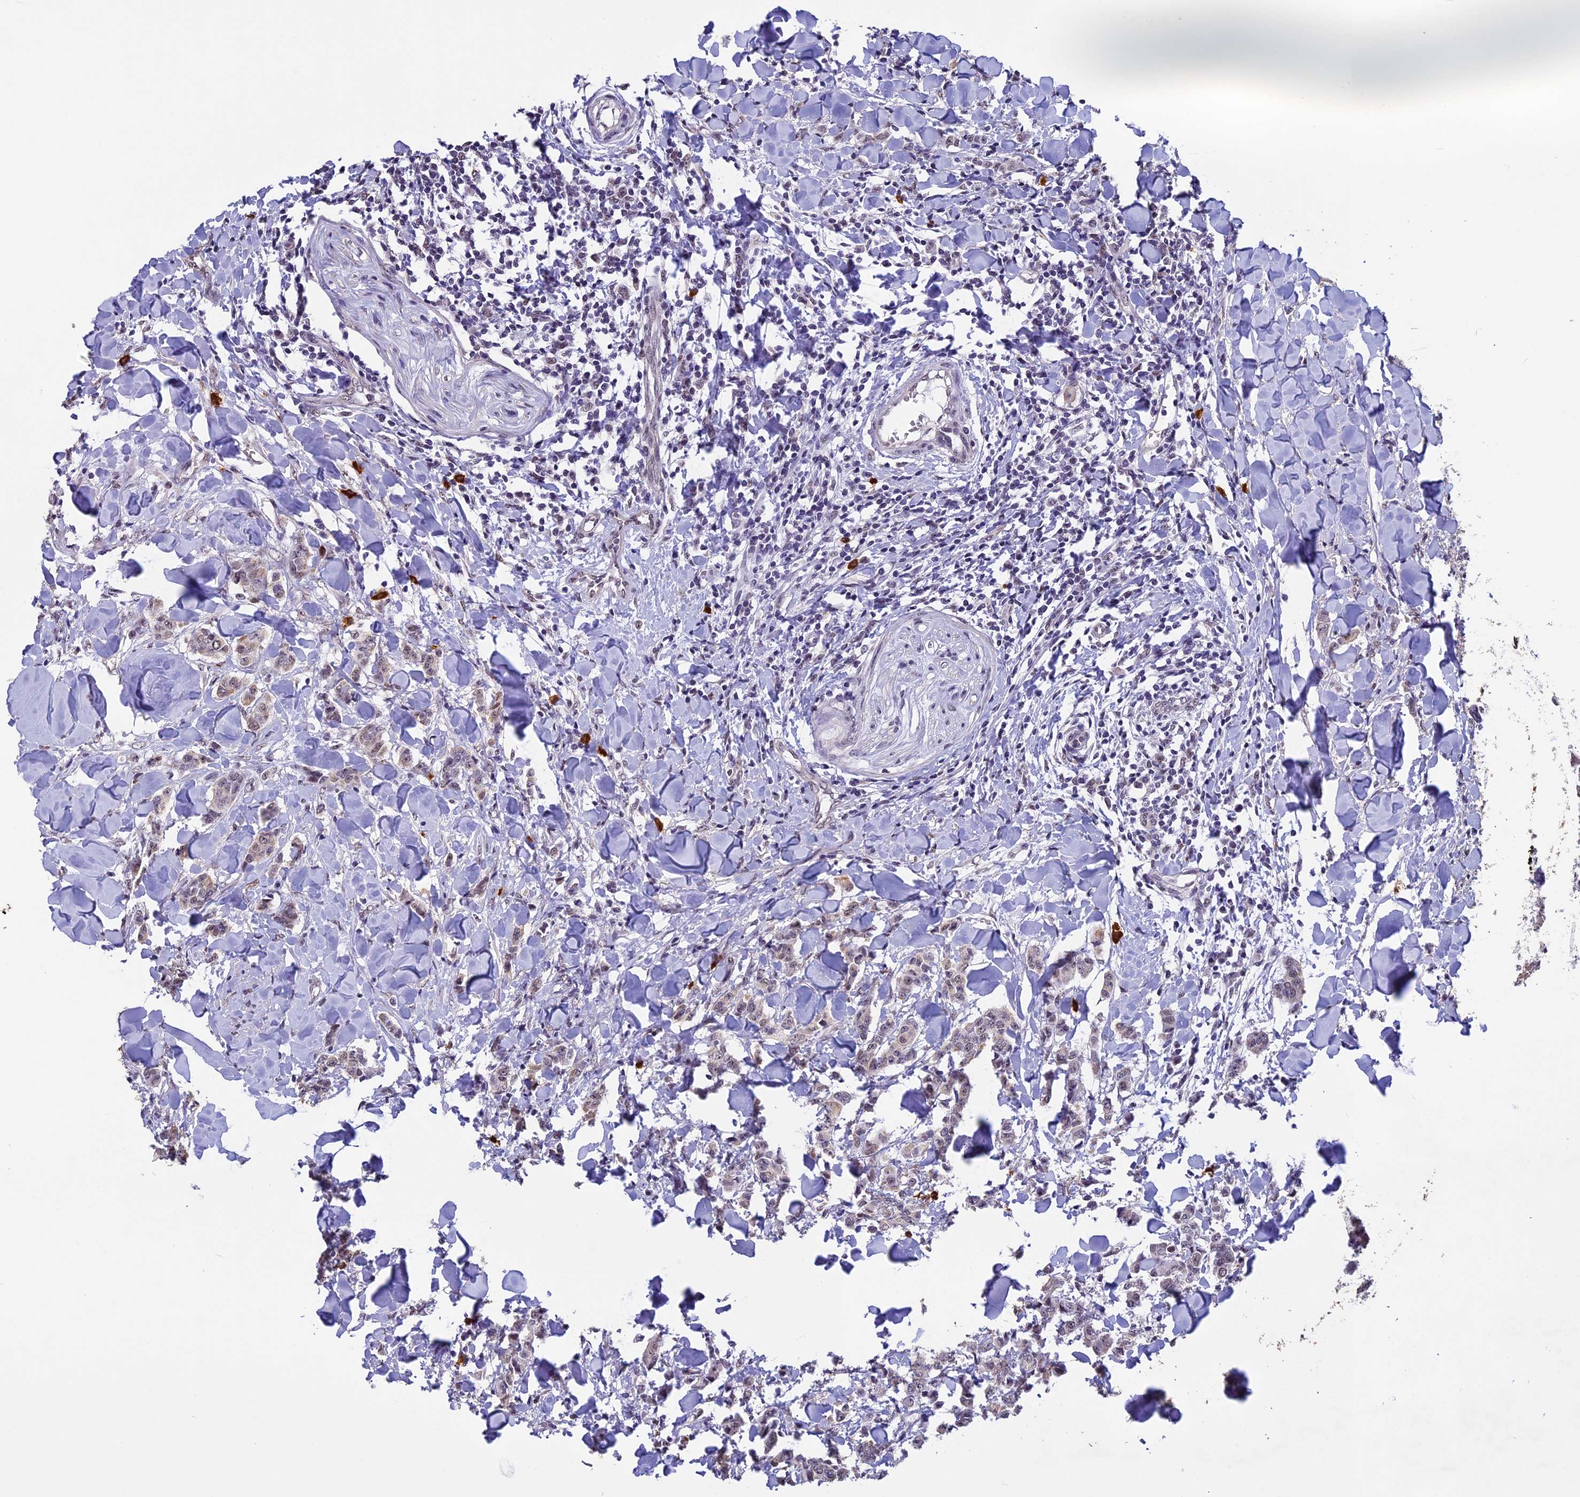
{"staining": {"intensity": "weak", "quantity": "25%-75%", "location": "cytoplasmic/membranous,nuclear"}, "tissue": "breast cancer", "cell_type": "Tumor cells", "image_type": "cancer", "snomed": [{"axis": "morphology", "description": "Duct carcinoma"}, {"axis": "topography", "description": "Breast"}], "caption": "Brown immunohistochemical staining in infiltrating ductal carcinoma (breast) exhibits weak cytoplasmic/membranous and nuclear staining in about 25%-75% of tumor cells.", "gene": "RNF40", "patient": {"sex": "female", "age": 40}}